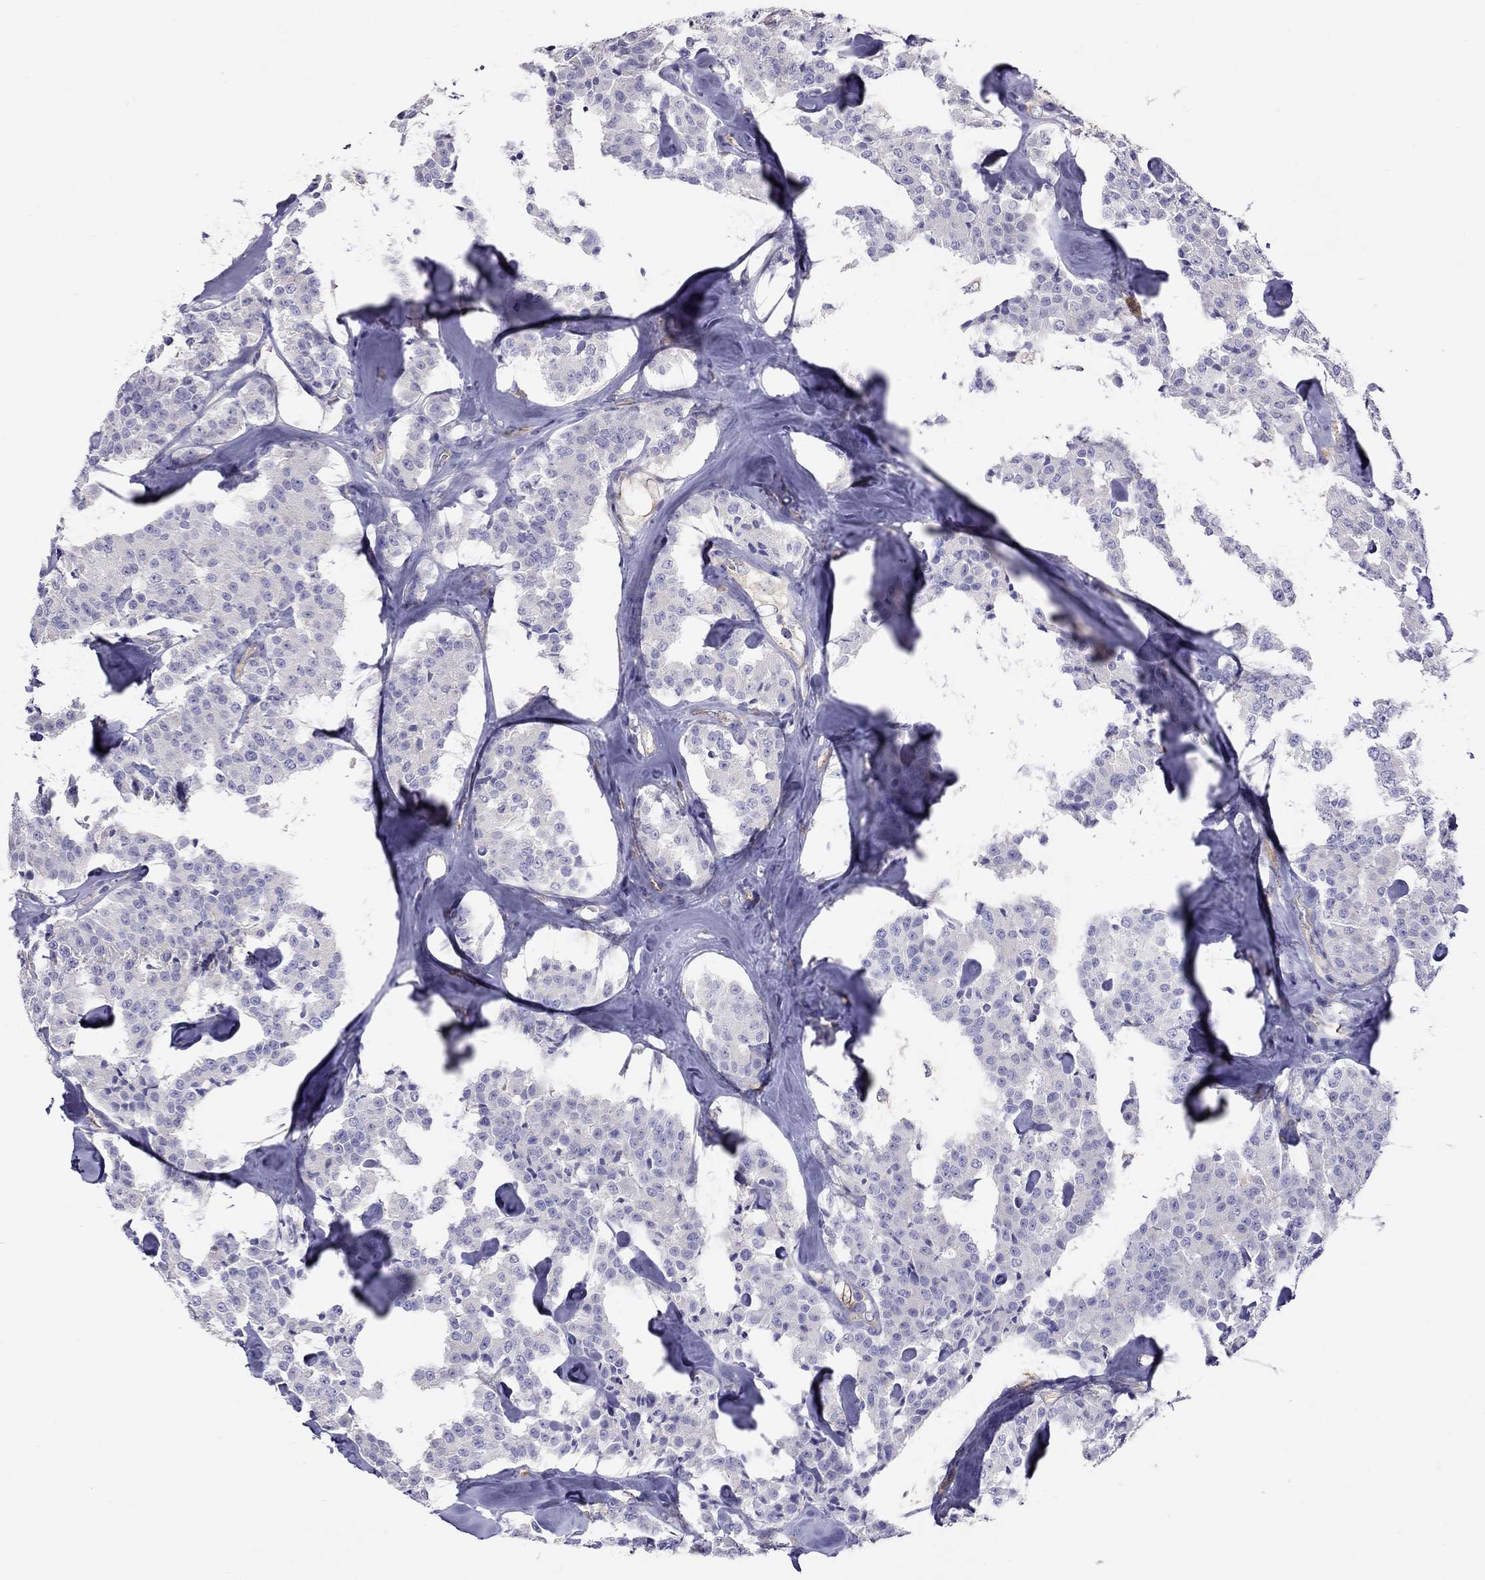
{"staining": {"intensity": "negative", "quantity": "none", "location": "none"}, "tissue": "carcinoid", "cell_type": "Tumor cells", "image_type": "cancer", "snomed": [{"axis": "morphology", "description": "Carcinoid, malignant, NOS"}, {"axis": "topography", "description": "Pancreas"}], "caption": "There is no significant staining in tumor cells of carcinoid.", "gene": "ALOX15B", "patient": {"sex": "male", "age": 41}}